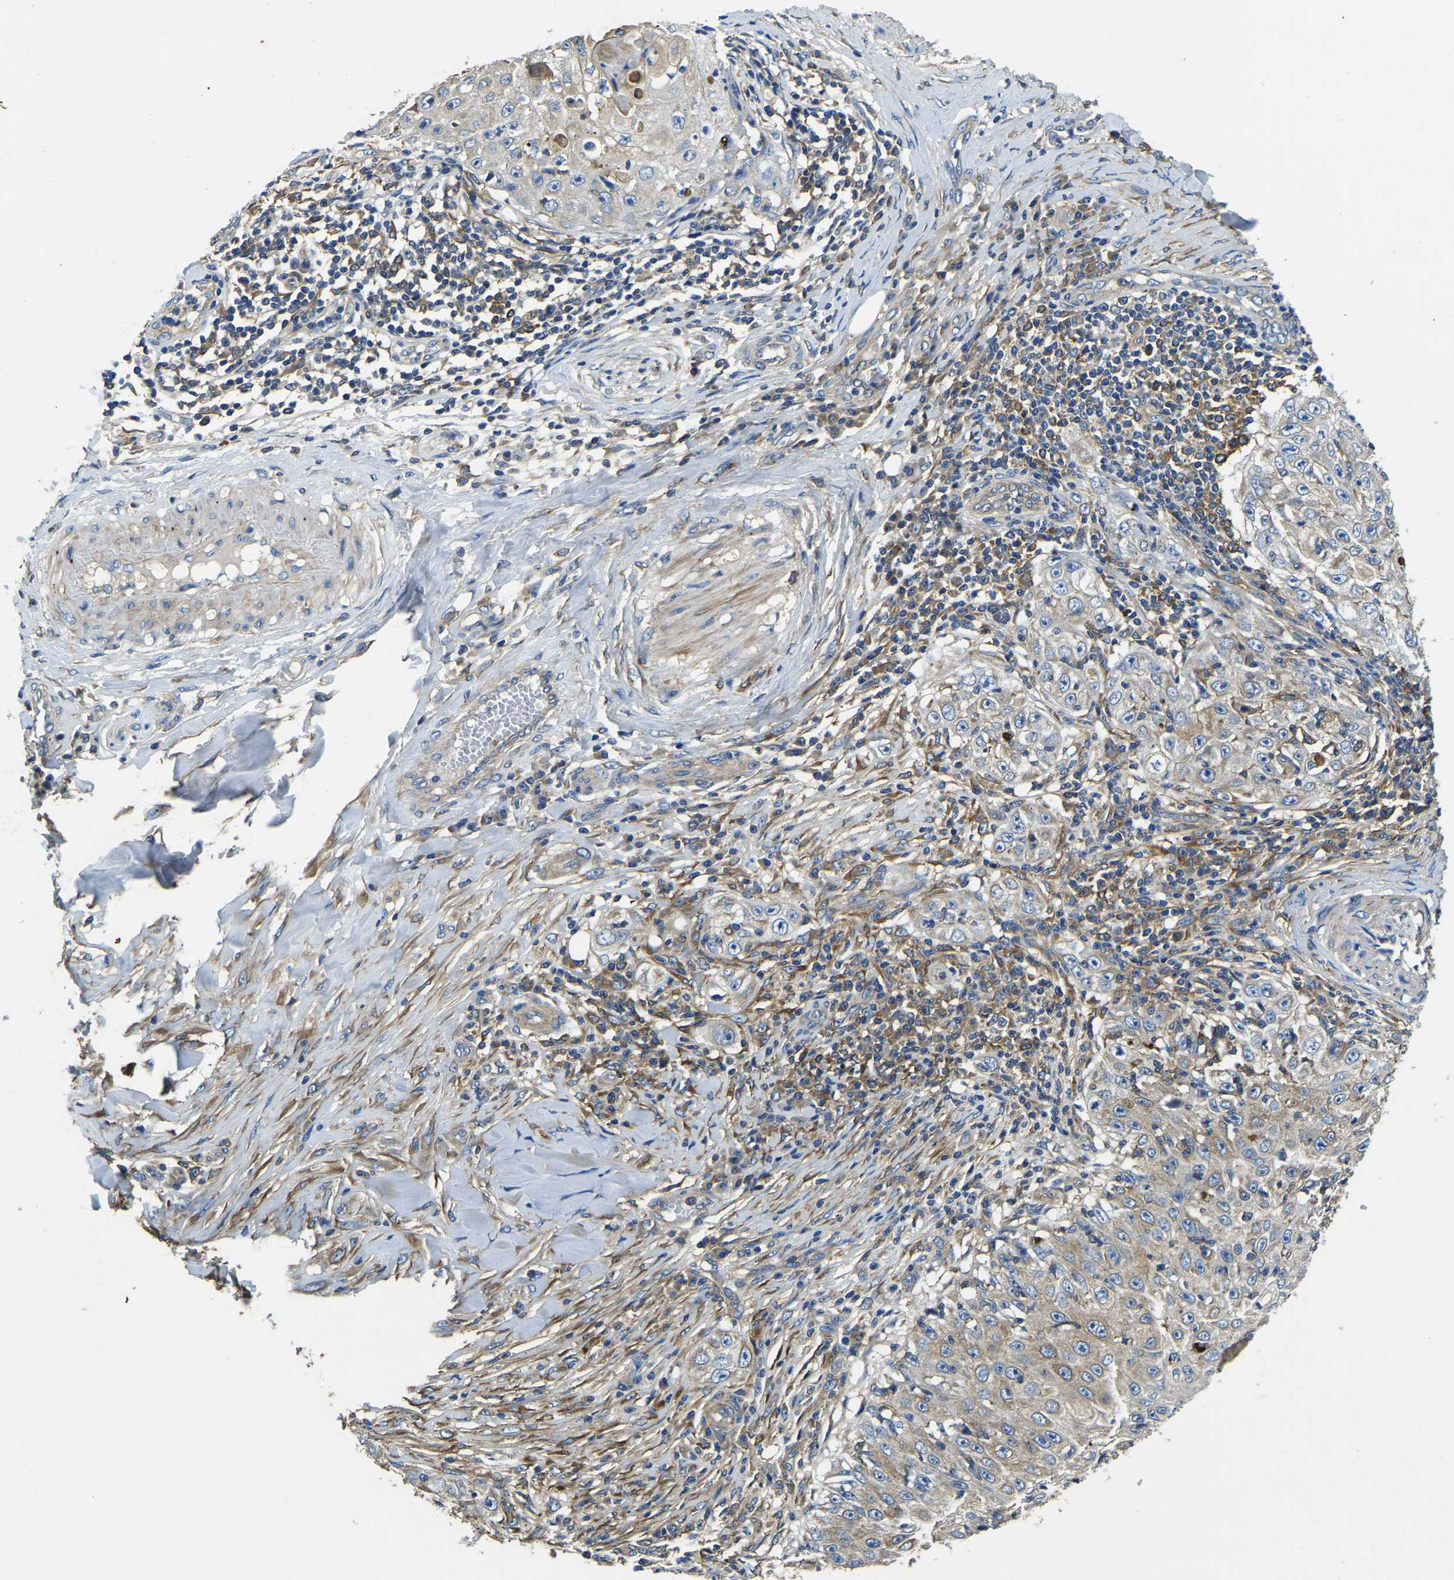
{"staining": {"intensity": "weak", "quantity": "<25%", "location": "cytoplasmic/membranous"}, "tissue": "skin cancer", "cell_type": "Tumor cells", "image_type": "cancer", "snomed": [{"axis": "morphology", "description": "Squamous cell carcinoma, NOS"}, {"axis": "topography", "description": "Skin"}], "caption": "Skin cancer stained for a protein using immunohistochemistry reveals no positivity tumor cells.", "gene": "STAT2", "patient": {"sex": "male", "age": 86}}